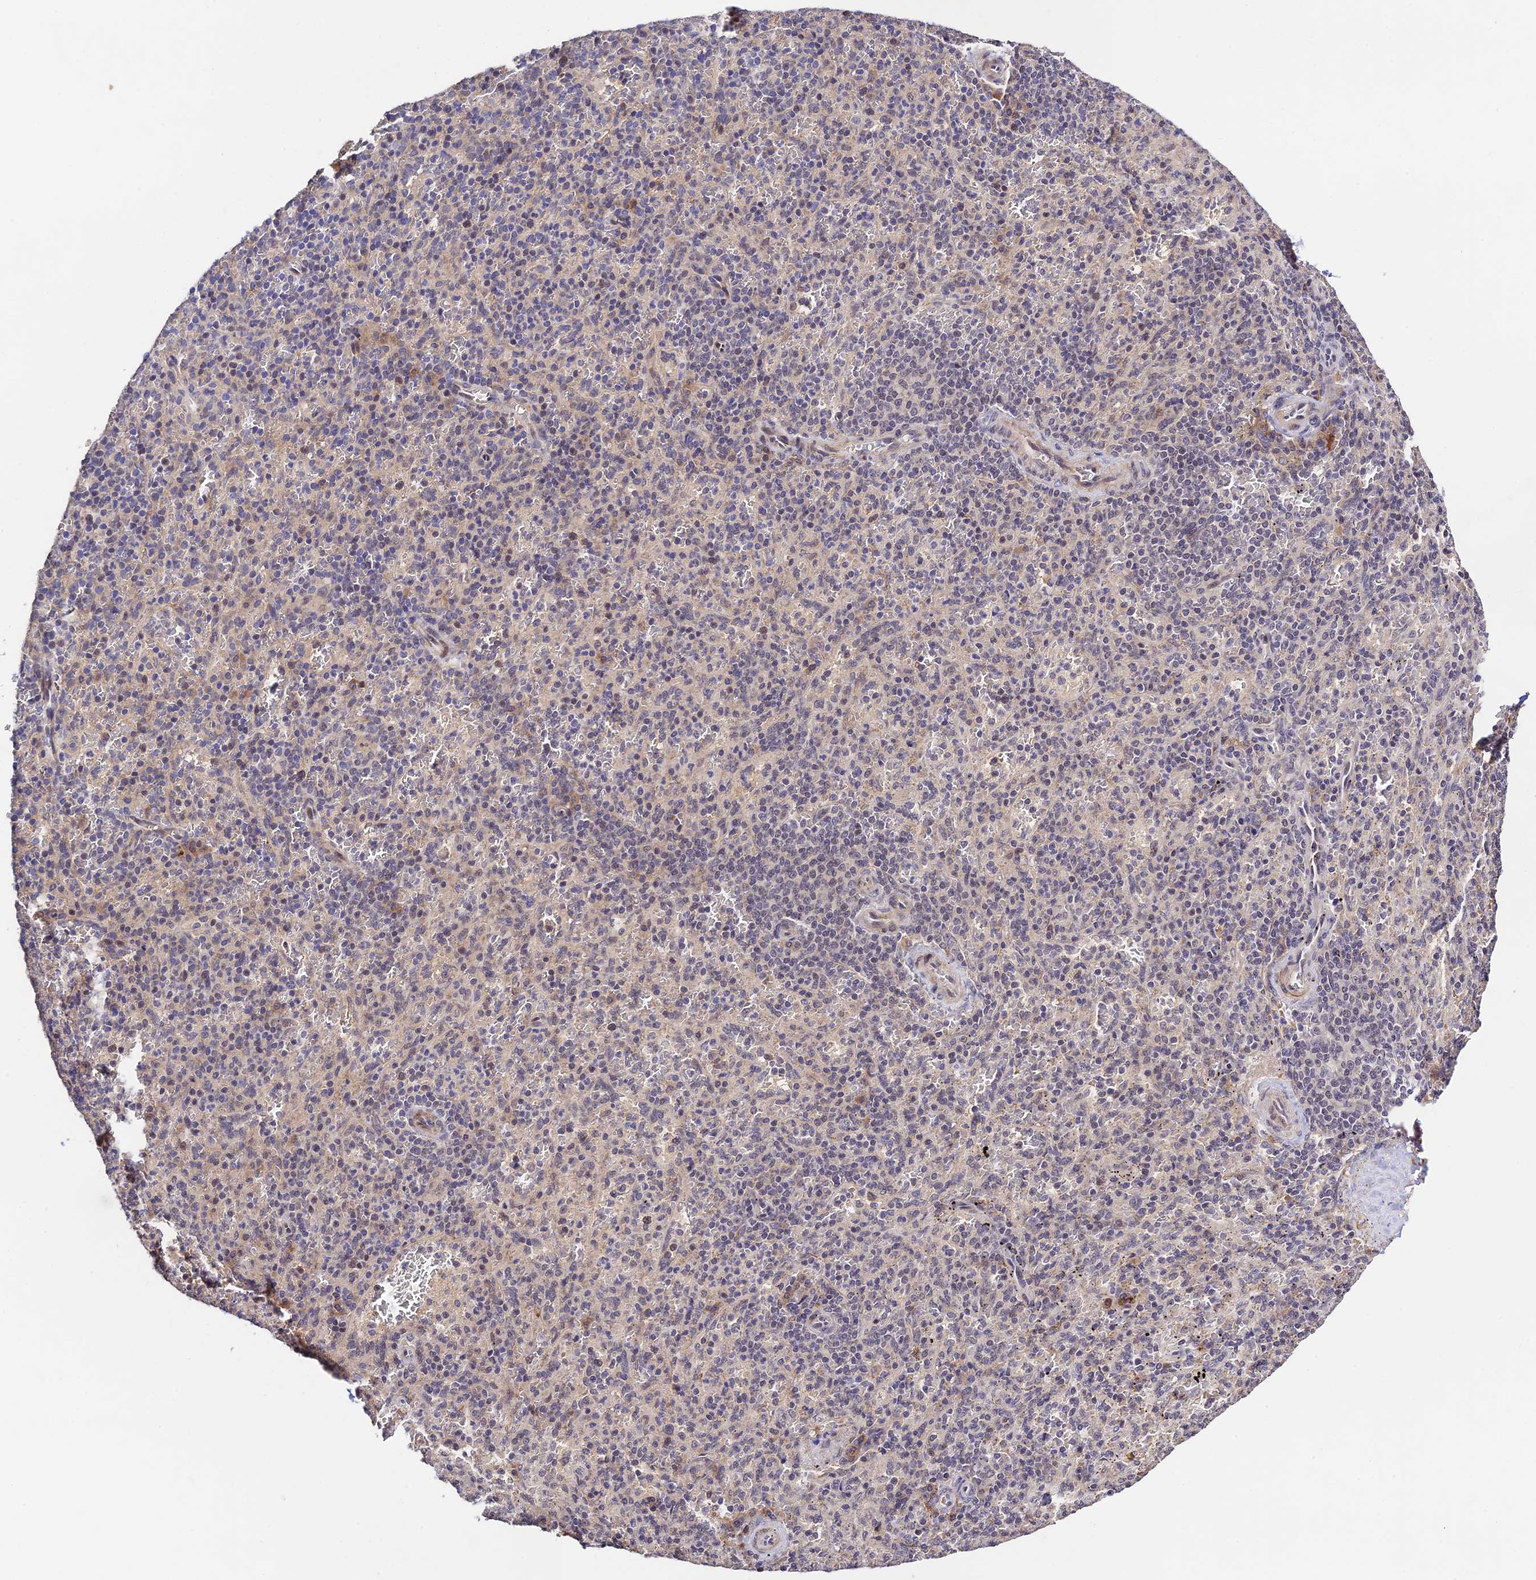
{"staining": {"intensity": "negative", "quantity": "none", "location": "none"}, "tissue": "spleen", "cell_type": "Cells in red pulp", "image_type": "normal", "snomed": [{"axis": "morphology", "description": "Normal tissue, NOS"}, {"axis": "topography", "description": "Spleen"}], "caption": "A photomicrograph of human spleen is negative for staining in cells in red pulp. The staining is performed using DAB (3,3'-diaminobenzidine) brown chromogen with nuclei counter-stained in using hematoxylin.", "gene": "CWH43", "patient": {"sex": "male", "age": 82}}